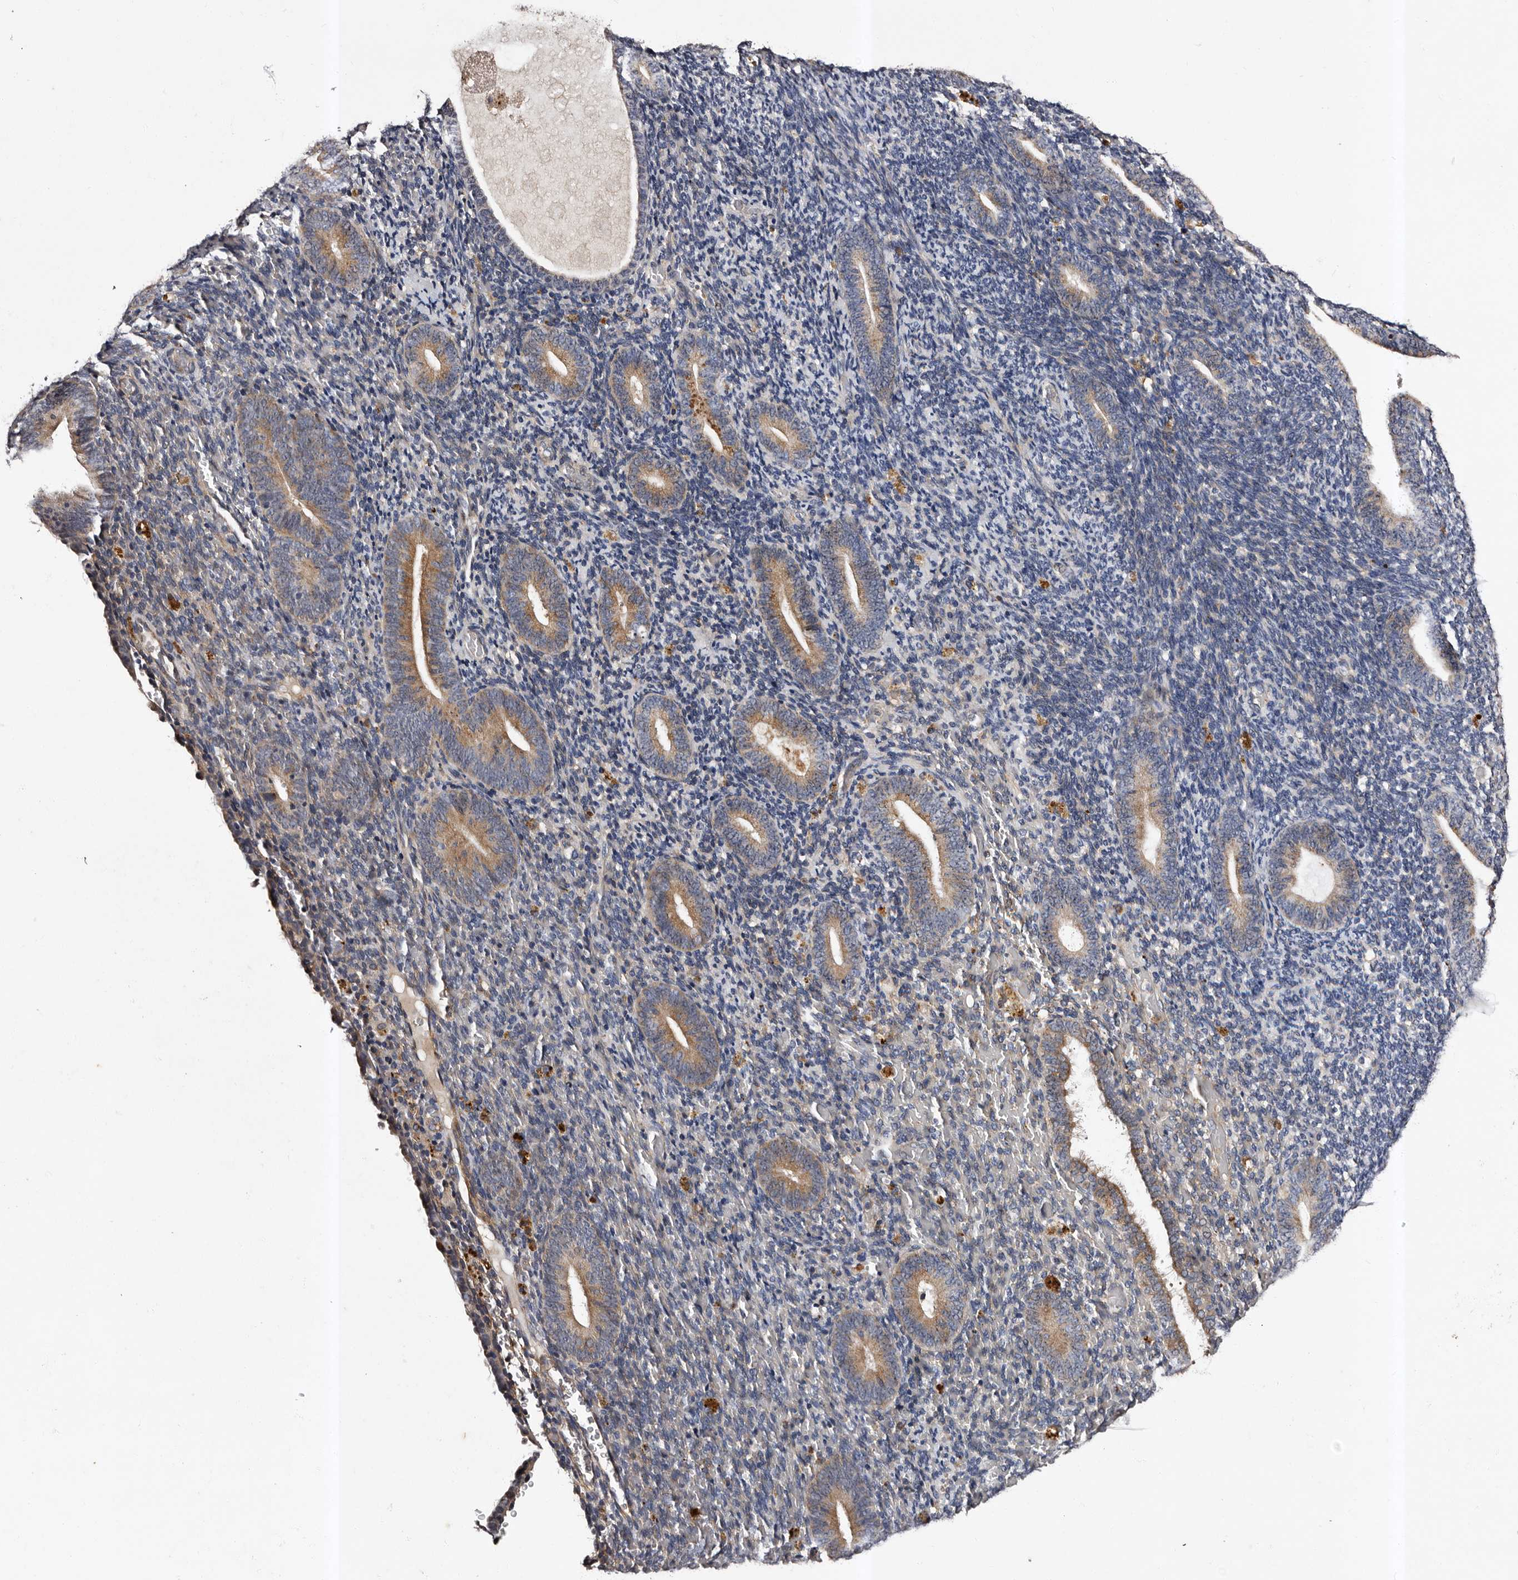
{"staining": {"intensity": "weak", "quantity": "25%-75%", "location": "cytoplasmic/membranous"}, "tissue": "endometrium", "cell_type": "Cells in endometrial stroma", "image_type": "normal", "snomed": [{"axis": "morphology", "description": "Normal tissue, NOS"}, {"axis": "topography", "description": "Endometrium"}], "caption": "Endometrium was stained to show a protein in brown. There is low levels of weak cytoplasmic/membranous staining in approximately 25%-75% of cells in endometrial stroma. Nuclei are stained in blue.", "gene": "ADCK5", "patient": {"sex": "female", "age": 51}}